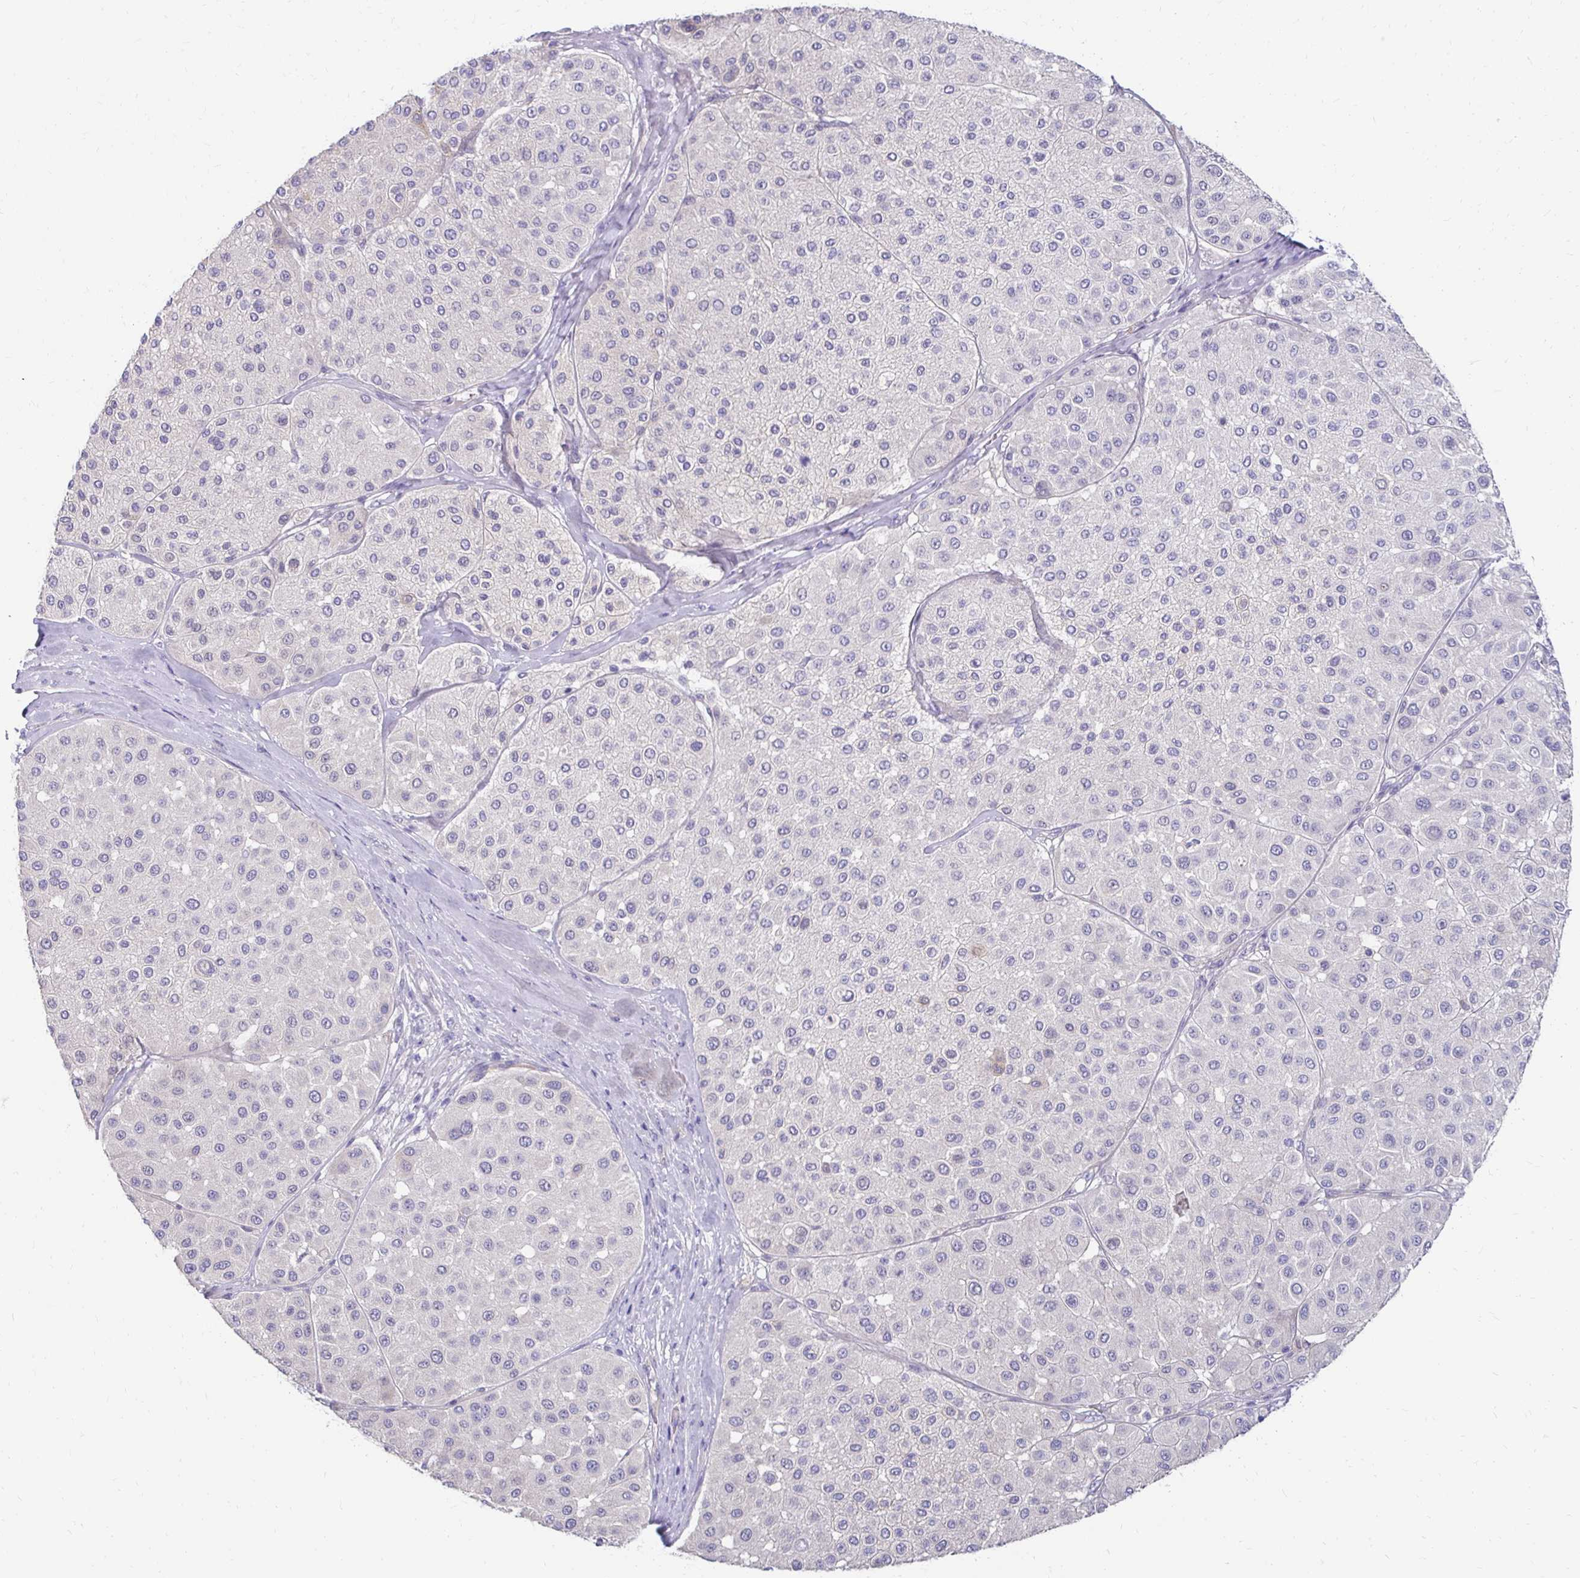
{"staining": {"intensity": "negative", "quantity": "none", "location": "none"}, "tissue": "melanoma", "cell_type": "Tumor cells", "image_type": "cancer", "snomed": [{"axis": "morphology", "description": "Malignant melanoma, Metastatic site"}, {"axis": "topography", "description": "Smooth muscle"}], "caption": "Melanoma was stained to show a protein in brown. There is no significant expression in tumor cells.", "gene": "AKAP6", "patient": {"sex": "male", "age": 41}}